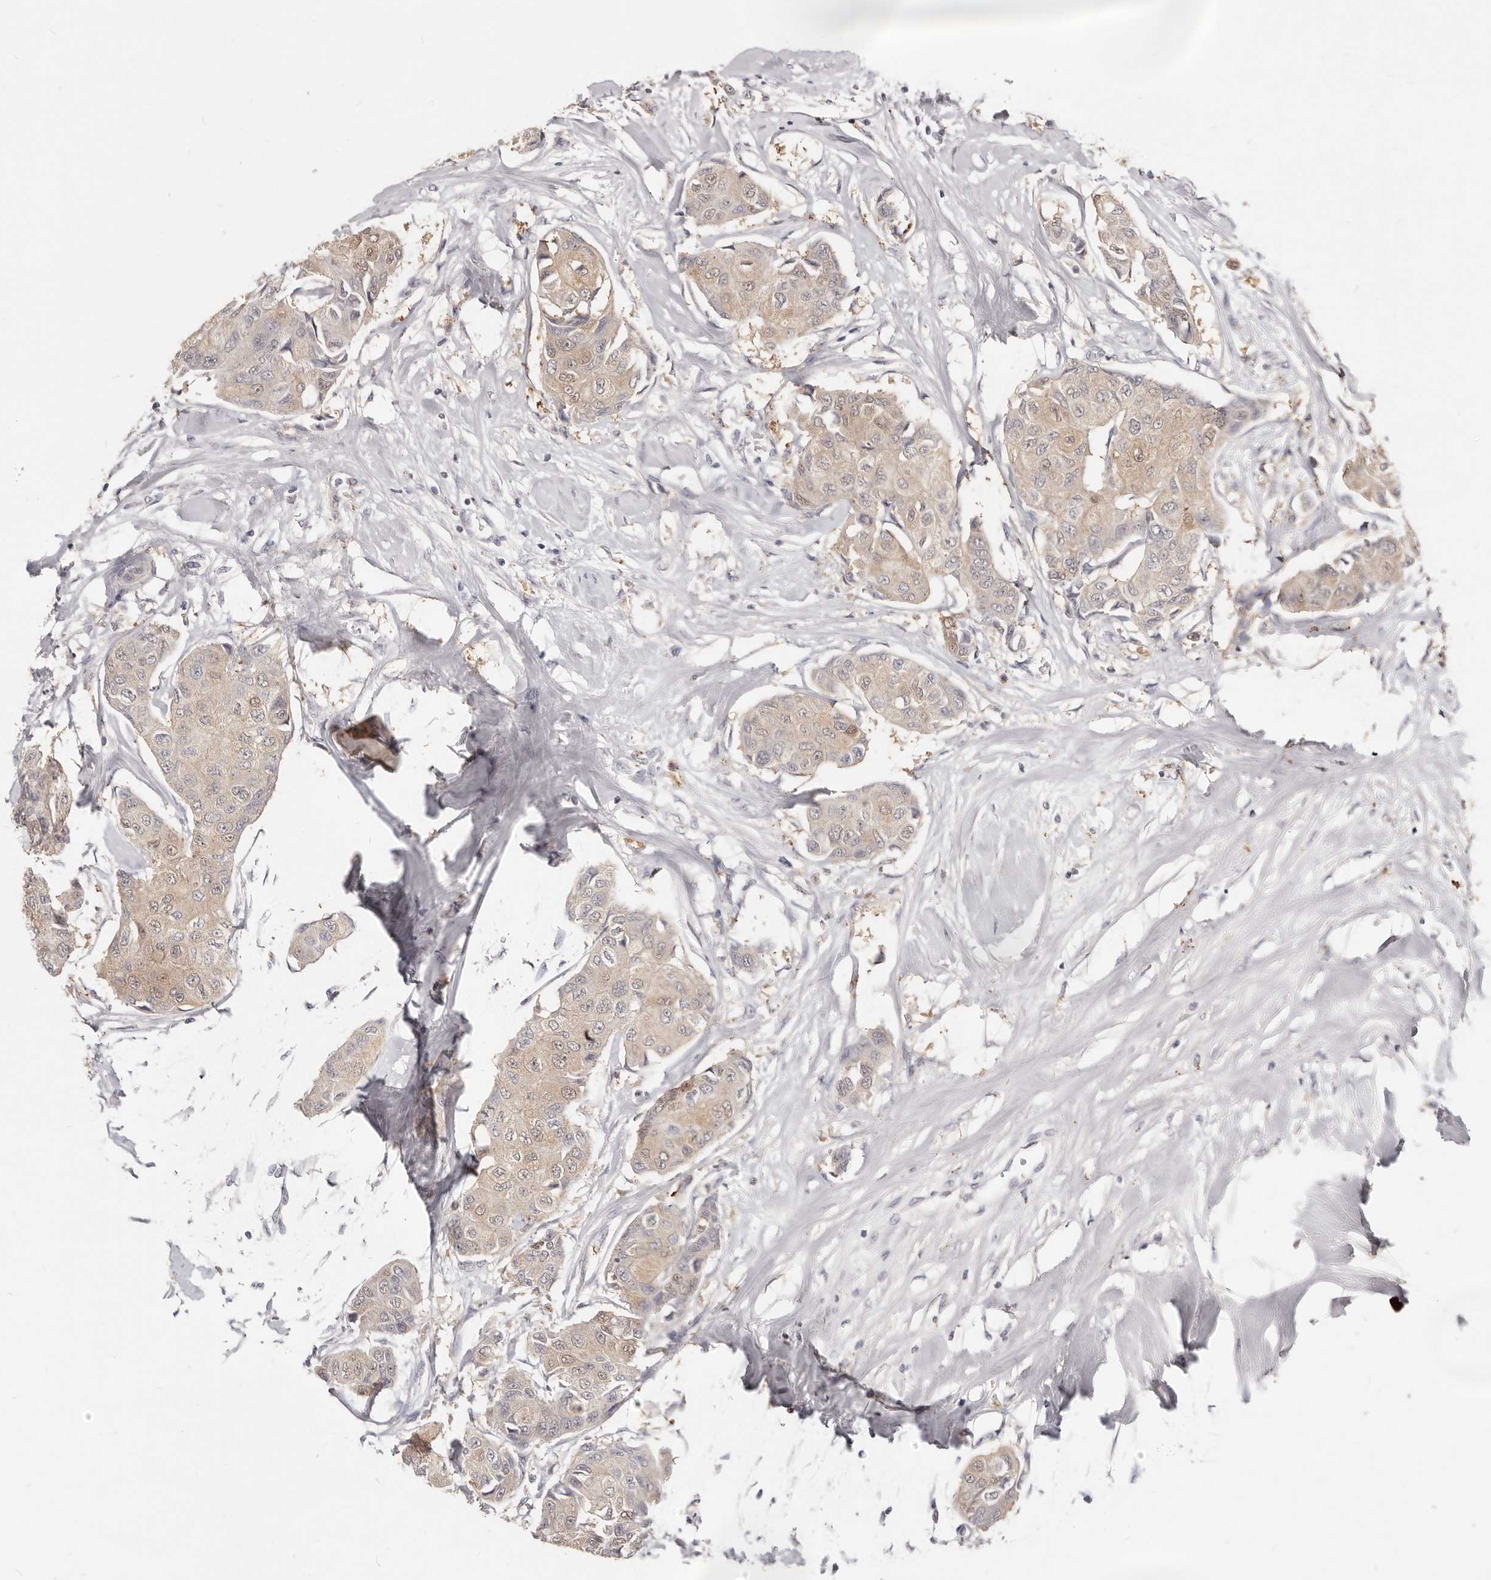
{"staining": {"intensity": "weak", "quantity": ">75%", "location": "cytoplasmic/membranous,nuclear"}, "tissue": "breast cancer", "cell_type": "Tumor cells", "image_type": "cancer", "snomed": [{"axis": "morphology", "description": "Duct carcinoma"}, {"axis": "topography", "description": "Breast"}], "caption": "Immunohistochemistry (IHC) photomicrograph of neoplastic tissue: breast cancer stained using immunohistochemistry (IHC) displays low levels of weak protein expression localized specifically in the cytoplasmic/membranous and nuclear of tumor cells, appearing as a cytoplasmic/membranous and nuclear brown color.", "gene": "TSPAN13", "patient": {"sex": "female", "age": 80}}